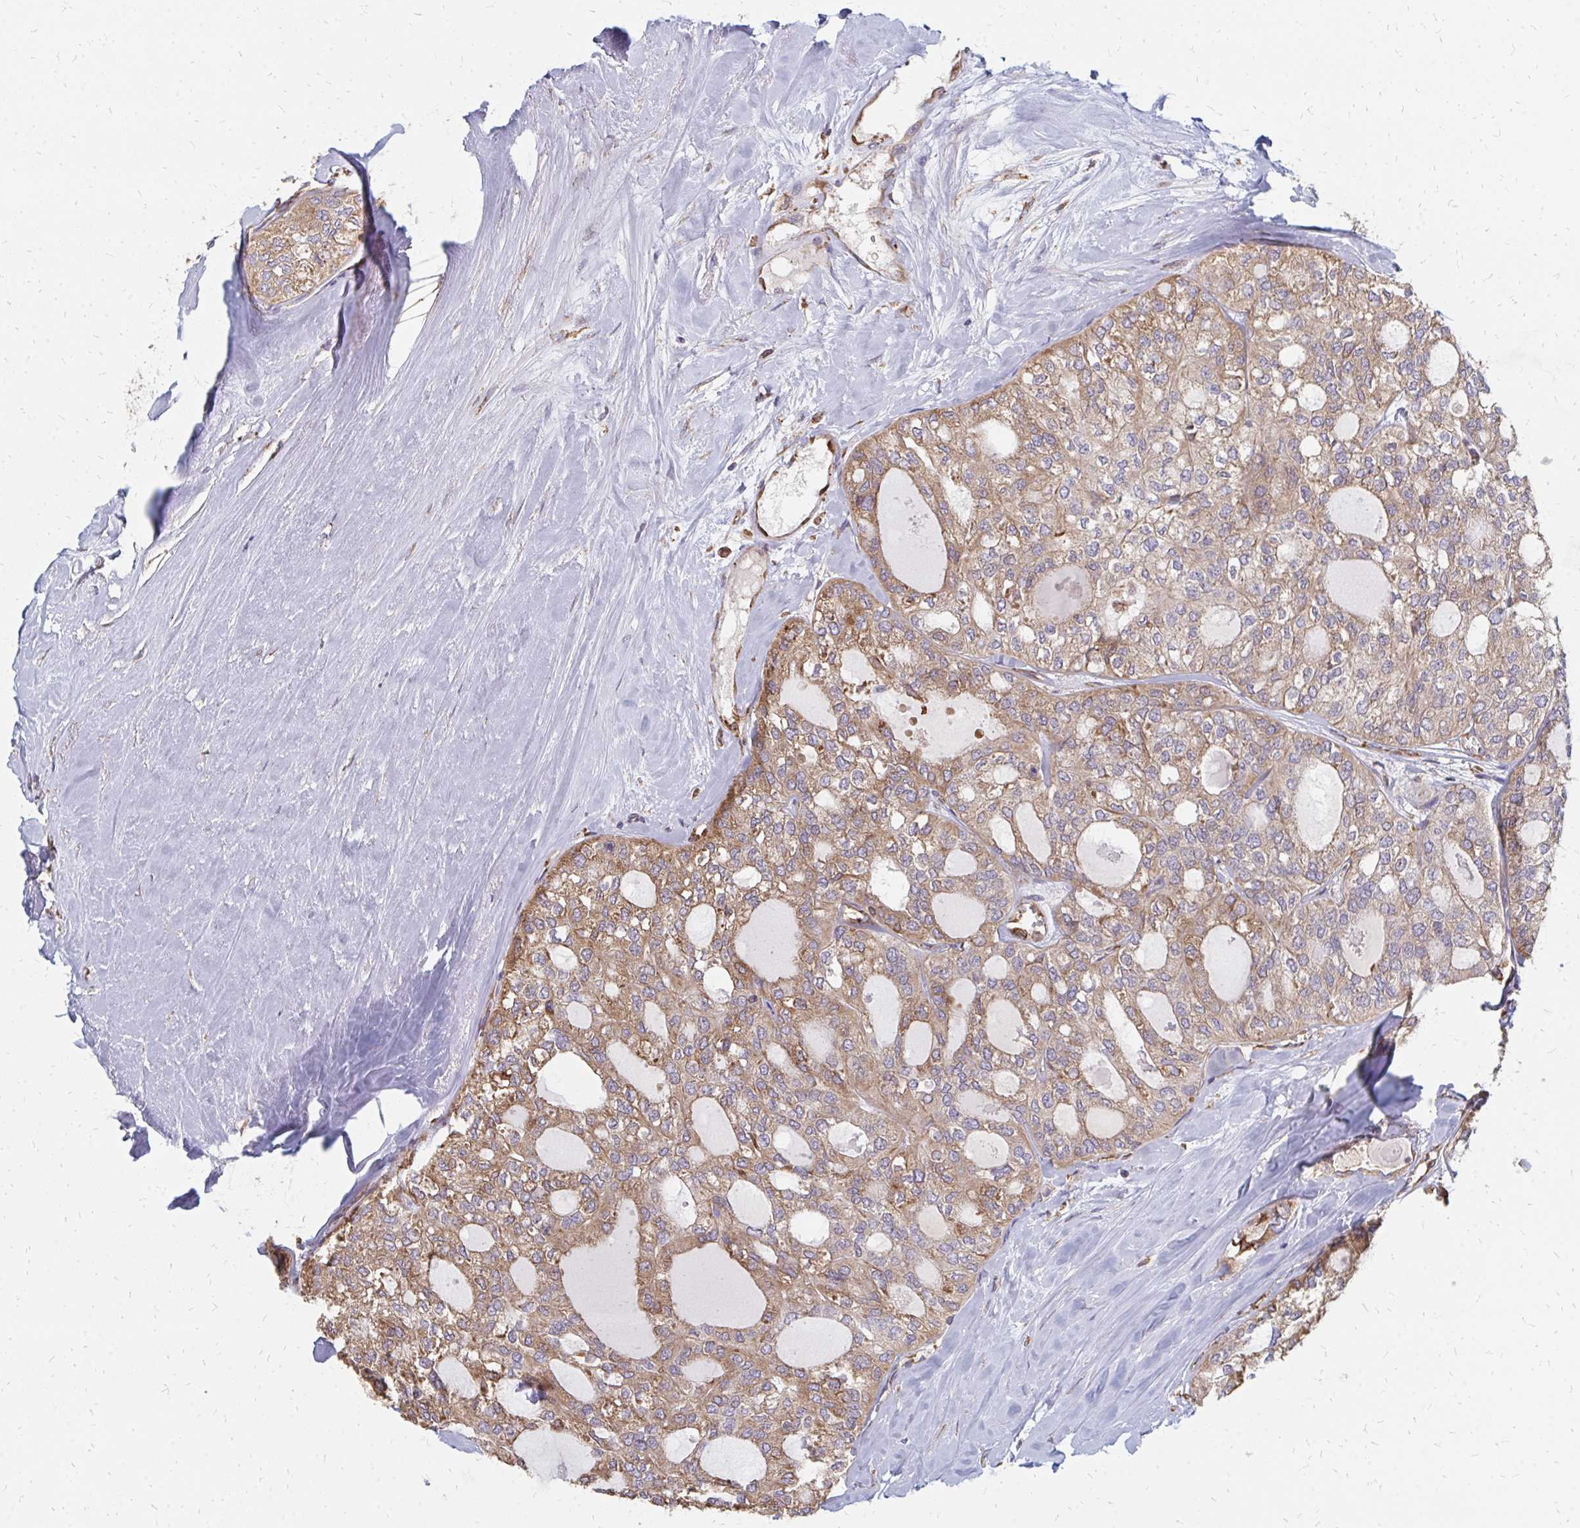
{"staining": {"intensity": "weak", "quantity": ">75%", "location": "cytoplasmic/membranous"}, "tissue": "thyroid cancer", "cell_type": "Tumor cells", "image_type": "cancer", "snomed": [{"axis": "morphology", "description": "Follicular adenoma carcinoma, NOS"}, {"axis": "topography", "description": "Thyroid gland"}], "caption": "High-magnification brightfield microscopy of thyroid cancer (follicular adenoma carcinoma) stained with DAB (3,3'-diaminobenzidine) (brown) and counterstained with hematoxylin (blue). tumor cells exhibit weak cytoplasmic/membranous staining is appreciated in about>75% of cells.", "gene": "PPP1R13L", "patient": {"sex": "male", "age": 75}}